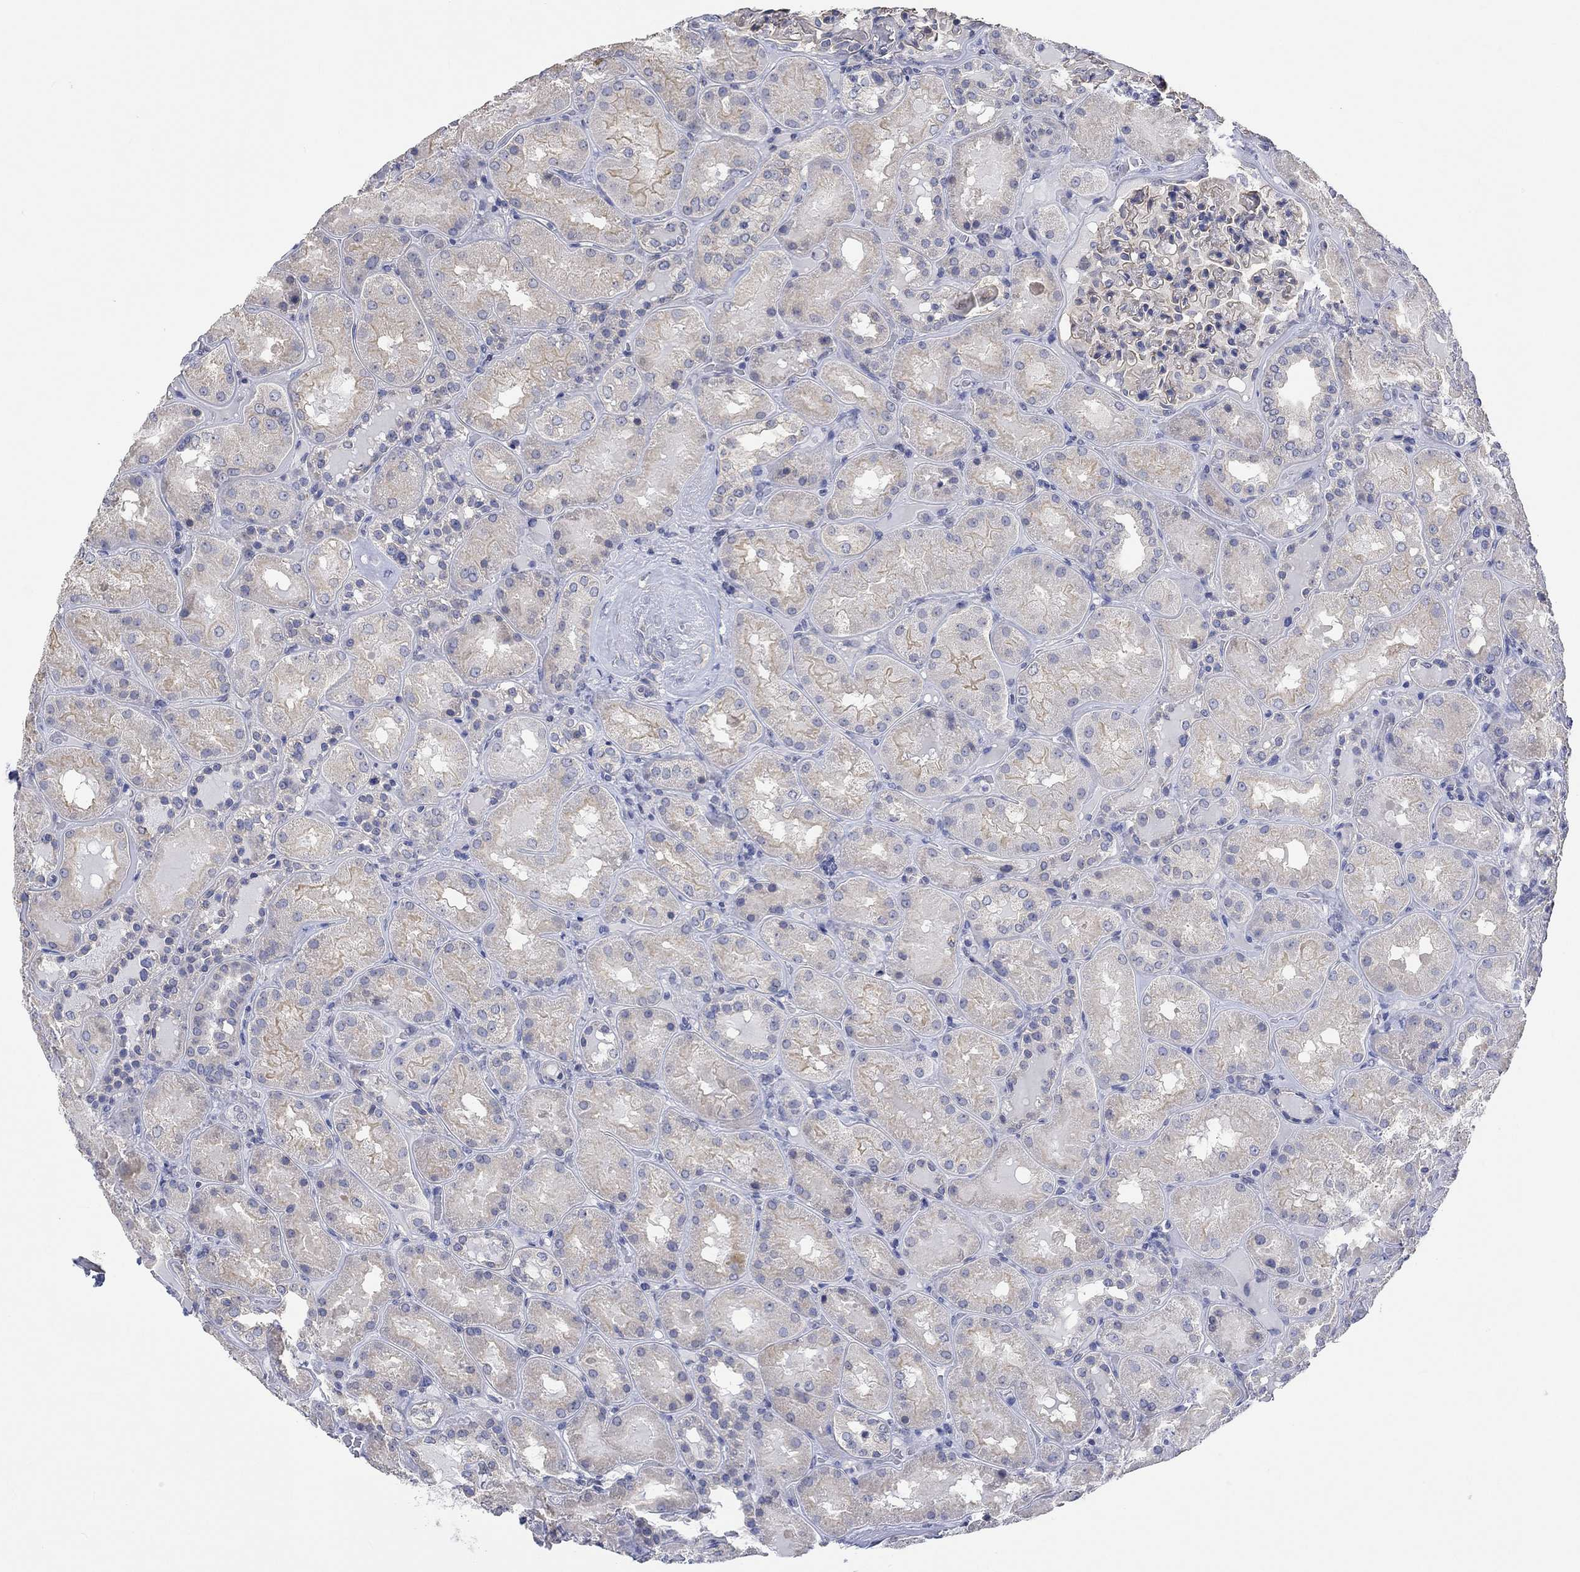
{"staining": {"intensity": "weak", "quantity": "<25%", "location": "cytoplasmic/membranous"}, "tissue": "kidney", "cell_type": "Cells in glomeruli", "image_type": "normal", "snomed": [{"axis": "morphology", "description": "Normal tissue, NOS"}, {"axis": "topography", "description": "Kidney"}], "caption": "DAB (3,3'-diaminobenzidine) immunohistochemical staining of unremarkable kidney reveals no significant staining in cells in glomeruli.", "gene": "AGRP", "patient": {"sex": "male", "age": 73}}